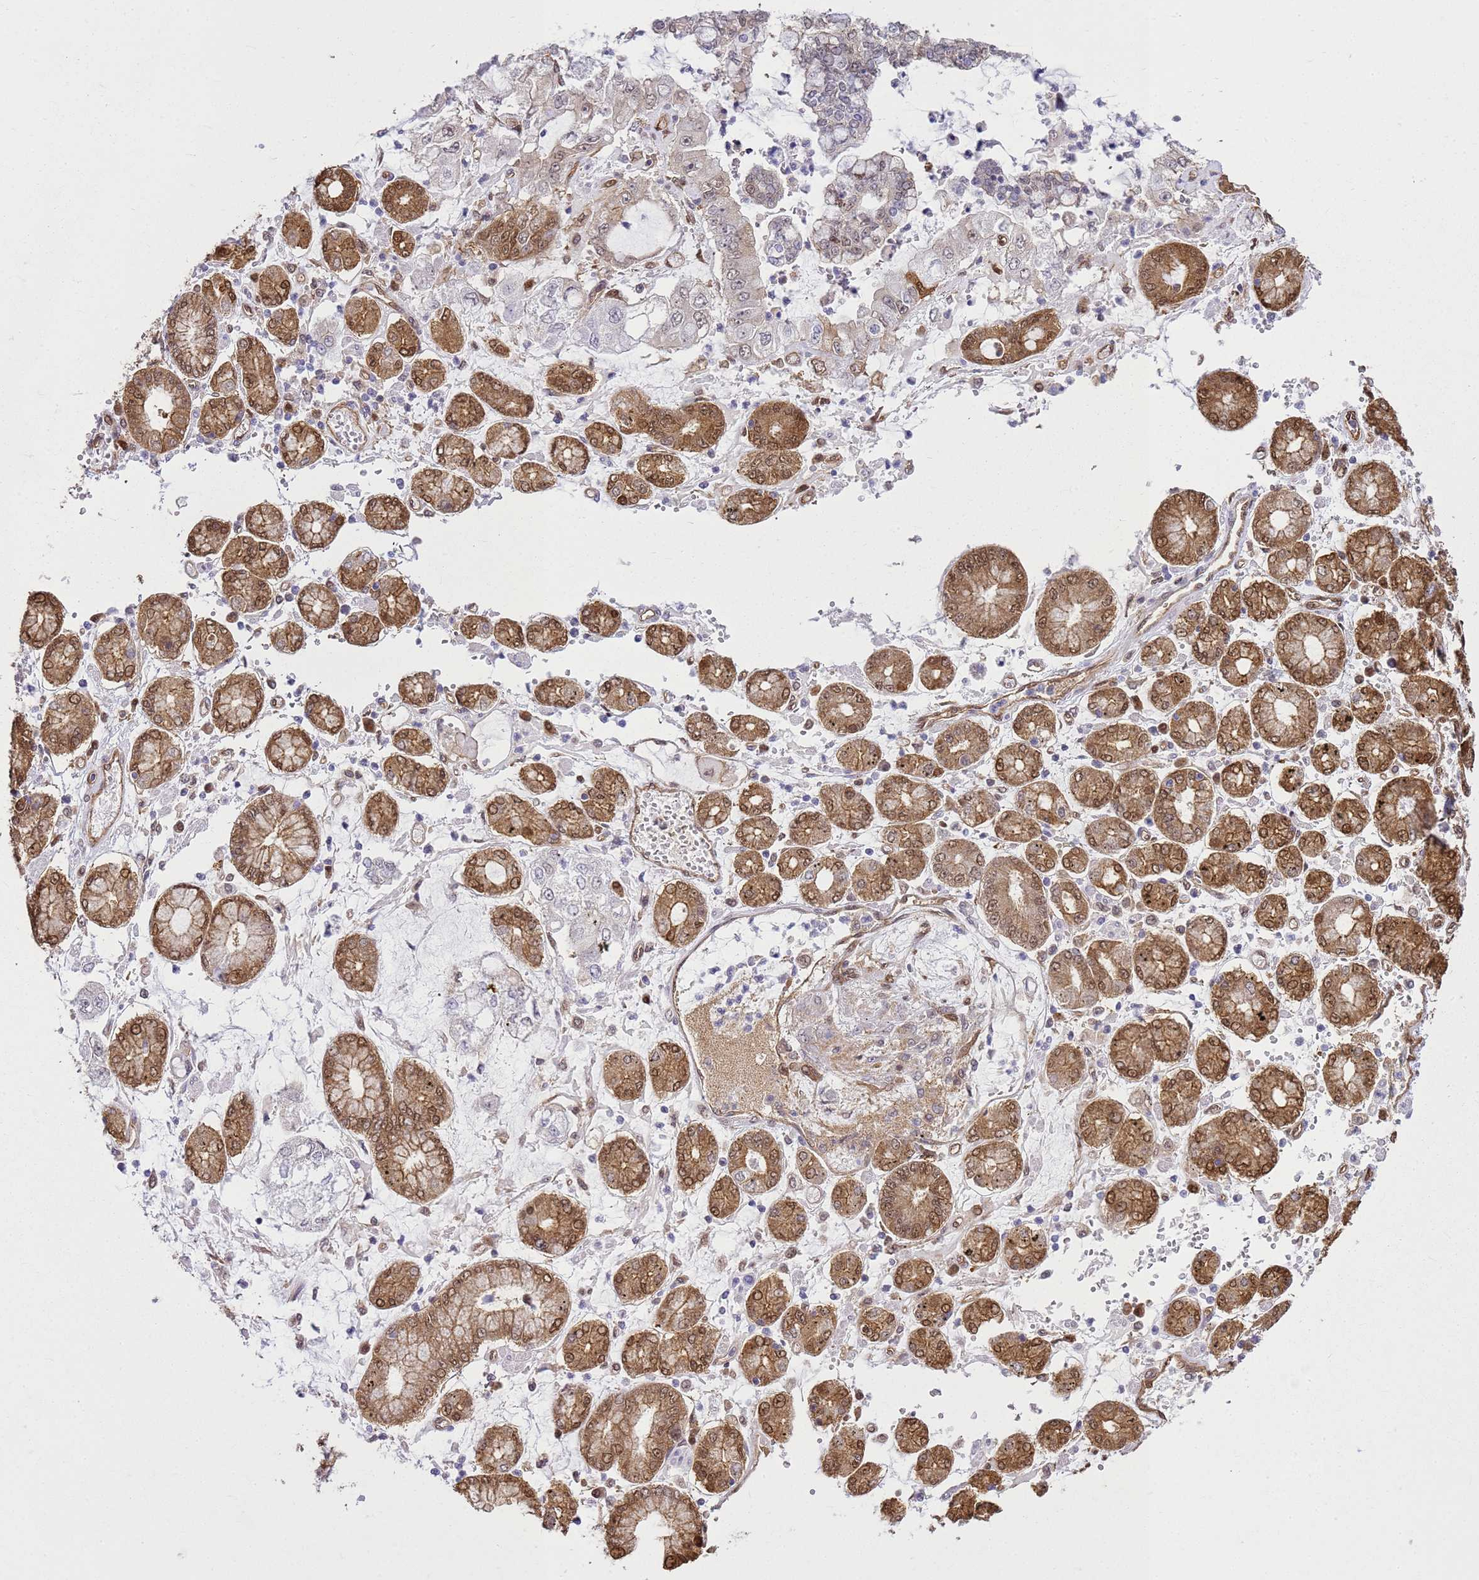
{"staining": {"intensity": "weak", "quantity": "<25%", "location": "nuclear"}, "tissue": "stomach cancer", "cell_type": "Tumor cells", "image_type": "cancer", "snomed": [{"axis": "morphology", "description": "Adenocarcinoma, NOS"}, {"axis": "topography", "description": "Stomach"}], "caption": "An IHC image of stomach cancer is shown. There is no staining in tumor cells of stomach cancer.", "gene": "YWHAE", "patient": {"sex": "male", "age": 76}}